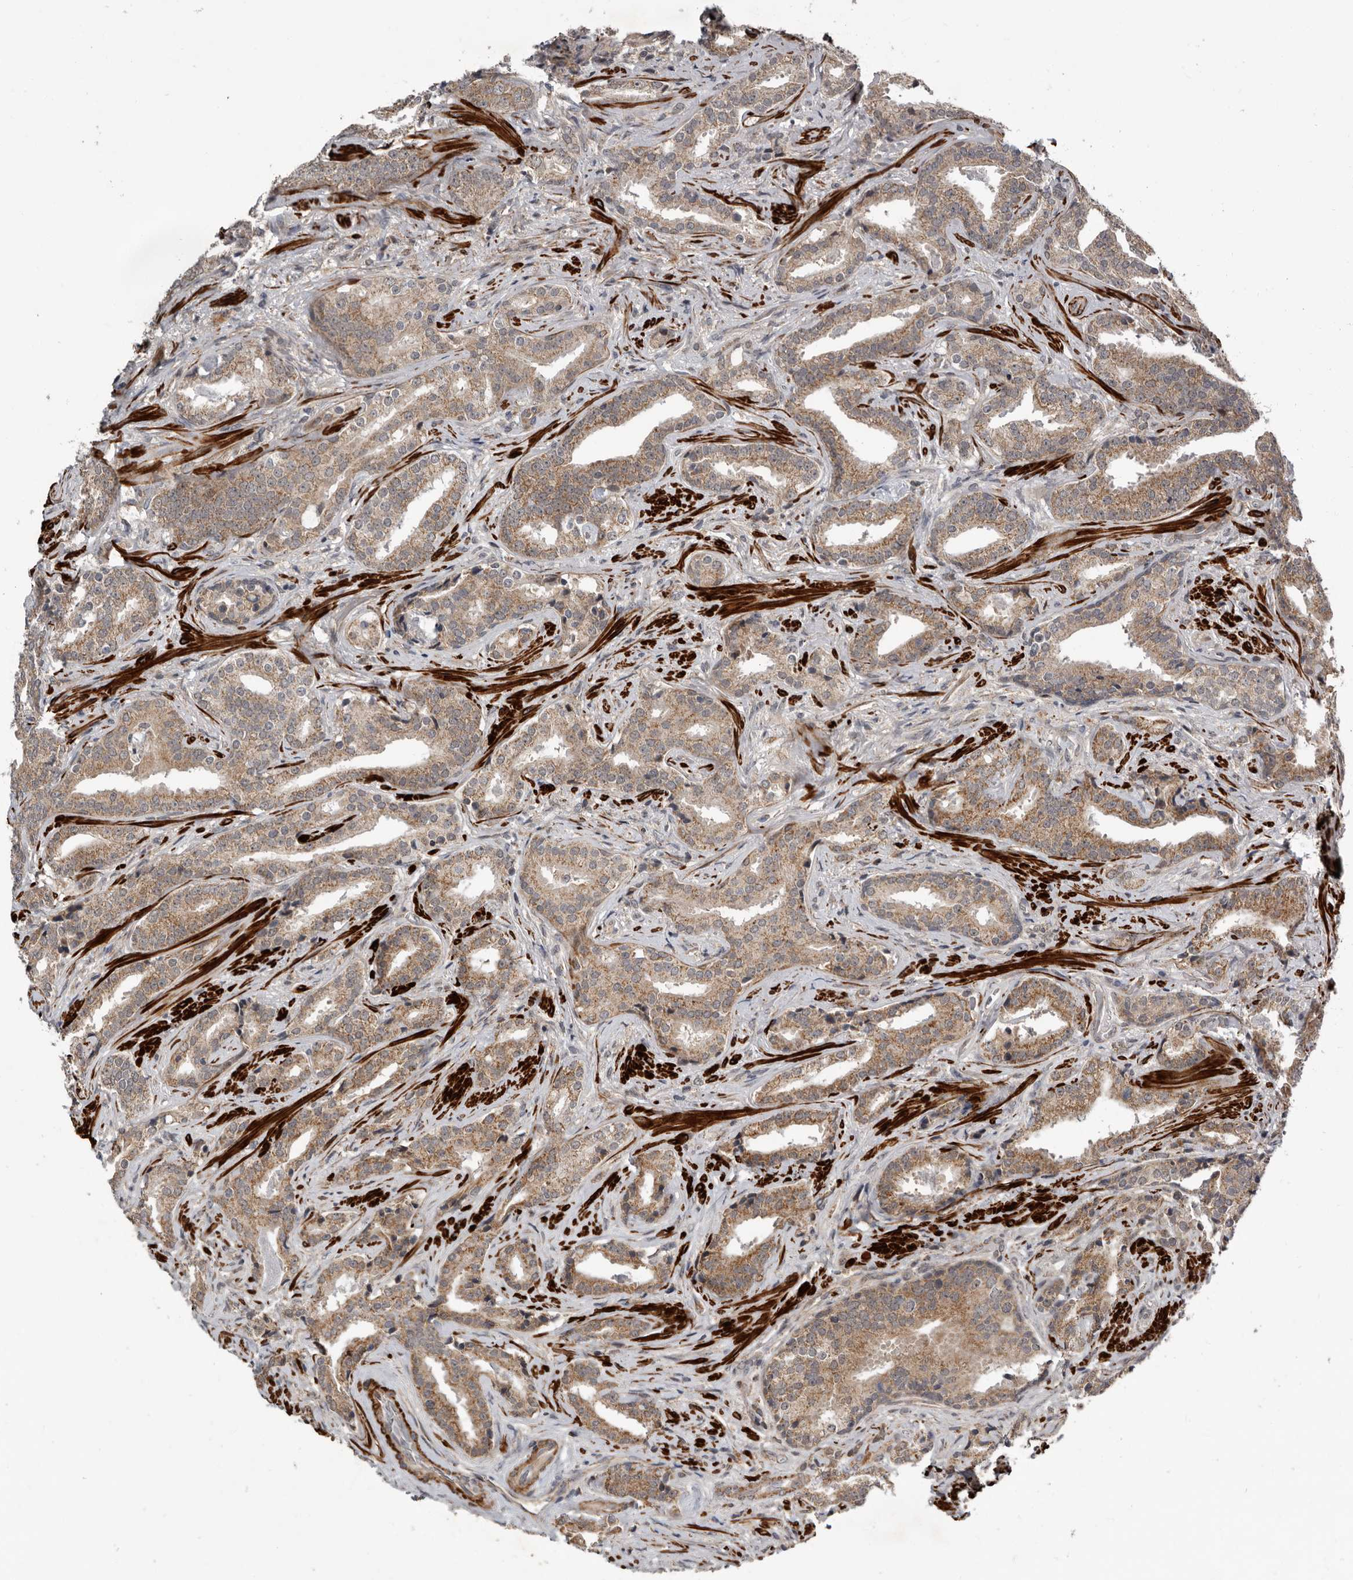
{"staining": {"intensity": "weak", "quantity": ">75%", "location": "cytoplasmic/membranous"}, "tissue": "prostate cancer", "cell_type": "Tumor cells", "image_type": "cancer", "snomed": [{"axis": "morphology", "description": "Adenocarcinoma, Low grade"}, {"axis": "topography", "description": "Prostate"}], "caption": "Weak cytoplasmic/membranous staining is present in approximately >75% of tumor cells in low-grade adenocarcinoma (prostate).", "gene": "FGFR4", "patient": {"sex": "male", "age": 67}}